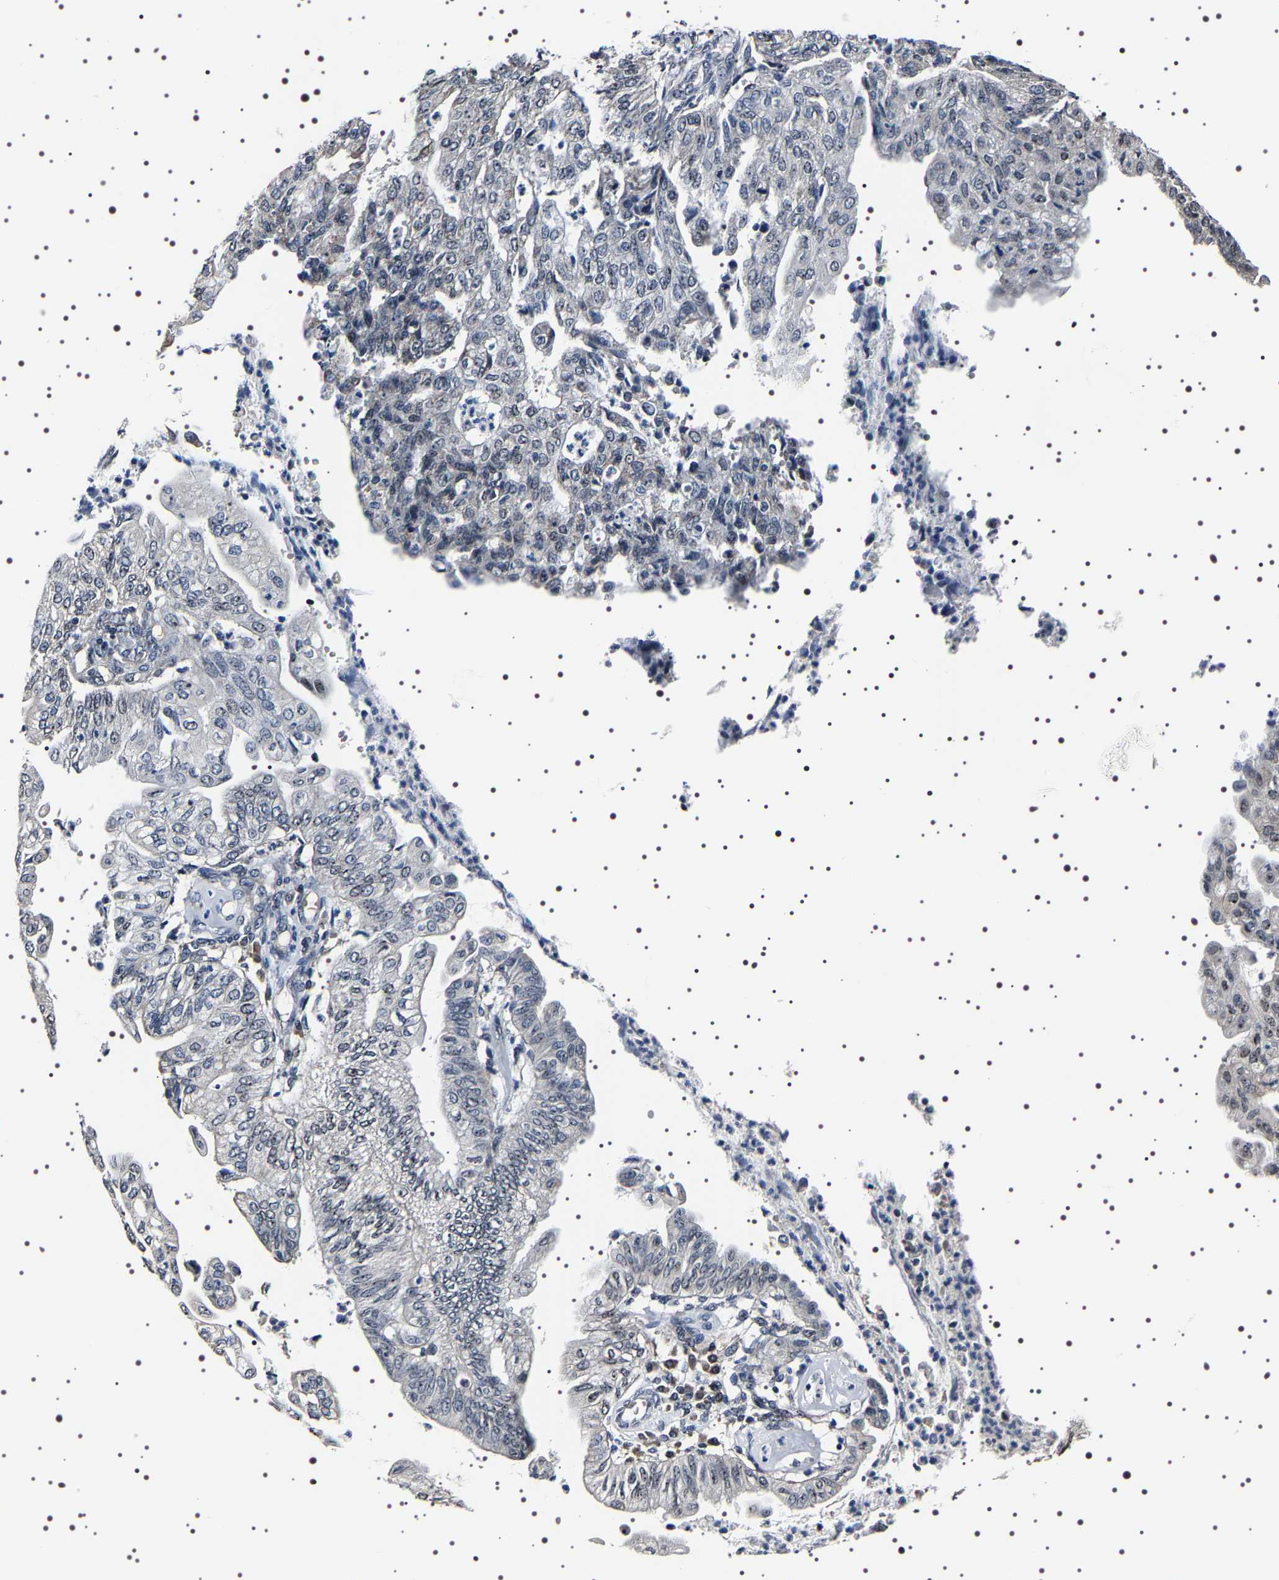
{"staining": {"intensity": "weak", "quantity": "<25%", "location": "nuclear"}, "tissue": "endometrial cancer", "cell_type": "Tumor cells", "image_type": "cancer", "snomed": [{"axis": "morphology", "description": "Adenocarcinoma, NOS"}, {"axis": "topography", "description": "Endometrium"}], "caption": "Immunohistochemistry image of human endometrial cancer (adenocarcinoma) stained for a protein (brown), which exhibits no staining in tumor cells.", "gene": "GNL3", "patient": {"sex": "female", "age": 59}}